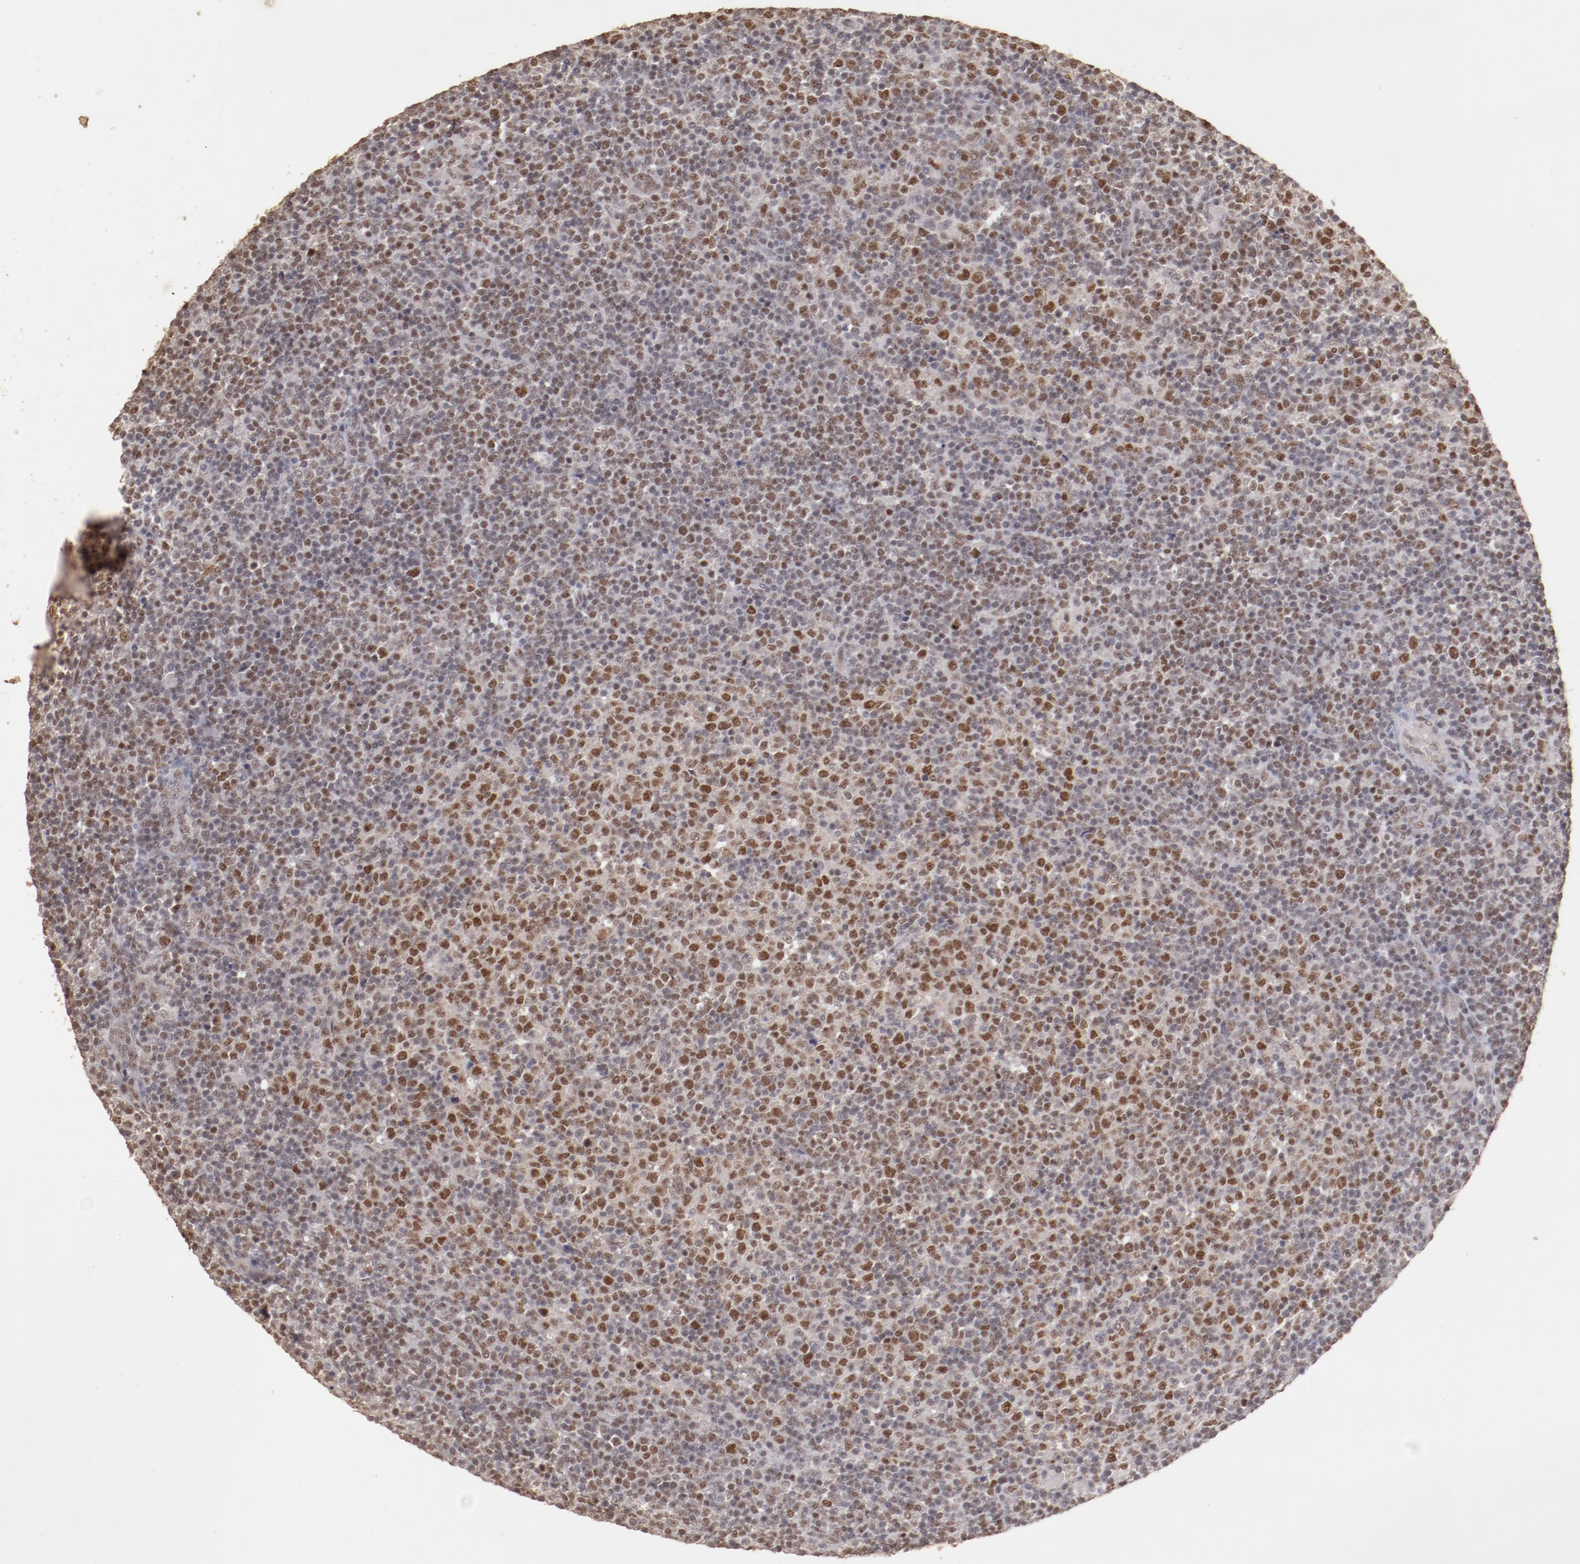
{"staining": {"intensity": "strong", "quantity": "<25%", "location": "nuclear"}, "tissue": "lymphoma", "cell_type": "Tumor cells", "image_type": "cancer", "snomed": [{"axis": "morphology", "description": "Malignant lymphoma, non-Hodgkin's type, Low grade"}, {"axis": "topography", "description": "Lymph node"}], "caption": "Tumor cells demonstrate strong nuclear positivity in about <25% of cells in low-grade malignant lymphoma, non-Hodgkin's type. The staining was performed using DAB (3,3'-diaminobenzidine) to visualize the protein expression in brown, while the nuclei were stained in blue with hematoxylin (Magnification: 20x).", "gene": "CLOCK", "patient": {"sex": "male", "age": 70}}